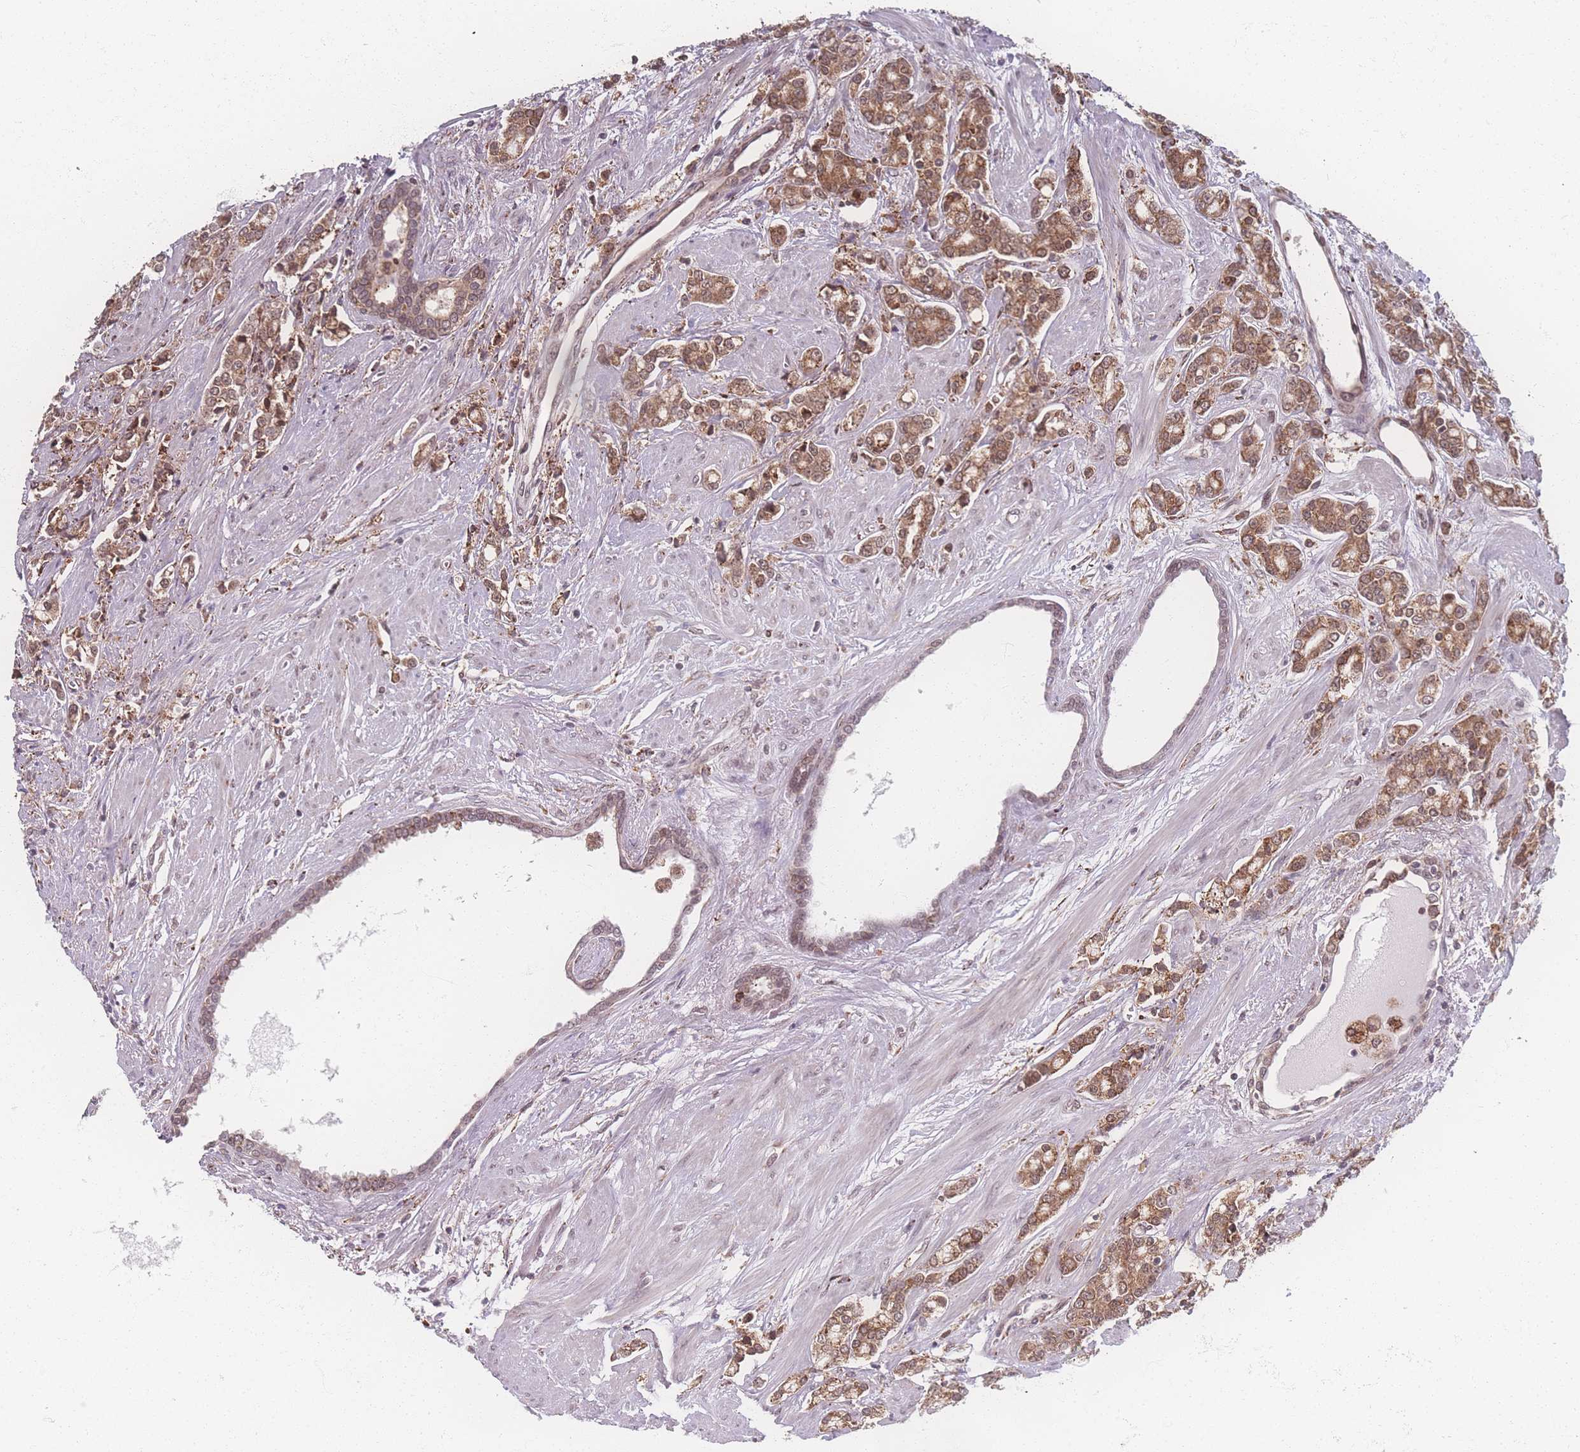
{"staining": {"intensity": "moderate", "quantity": ">75%", "location": "cytoplasmic/membranous,nuclear"}, "tissue": "prostate cancer", "cell_type": "Tumor cells", "image_type": "cancer", "snomed": [{"axis": "morphology", "description": "Adenocarcinoma, High grade"}, {"axis": "topography", "description": "Prostate"}], "caption": "Prostate cancer stained with a brown dye reveals moderate cytoplasmic/membranous and nuclear positive positivity in approximately >75% of tumor cells.", "gene": "ZC3H13", "patient": {"sex": "male", "age": 62}}